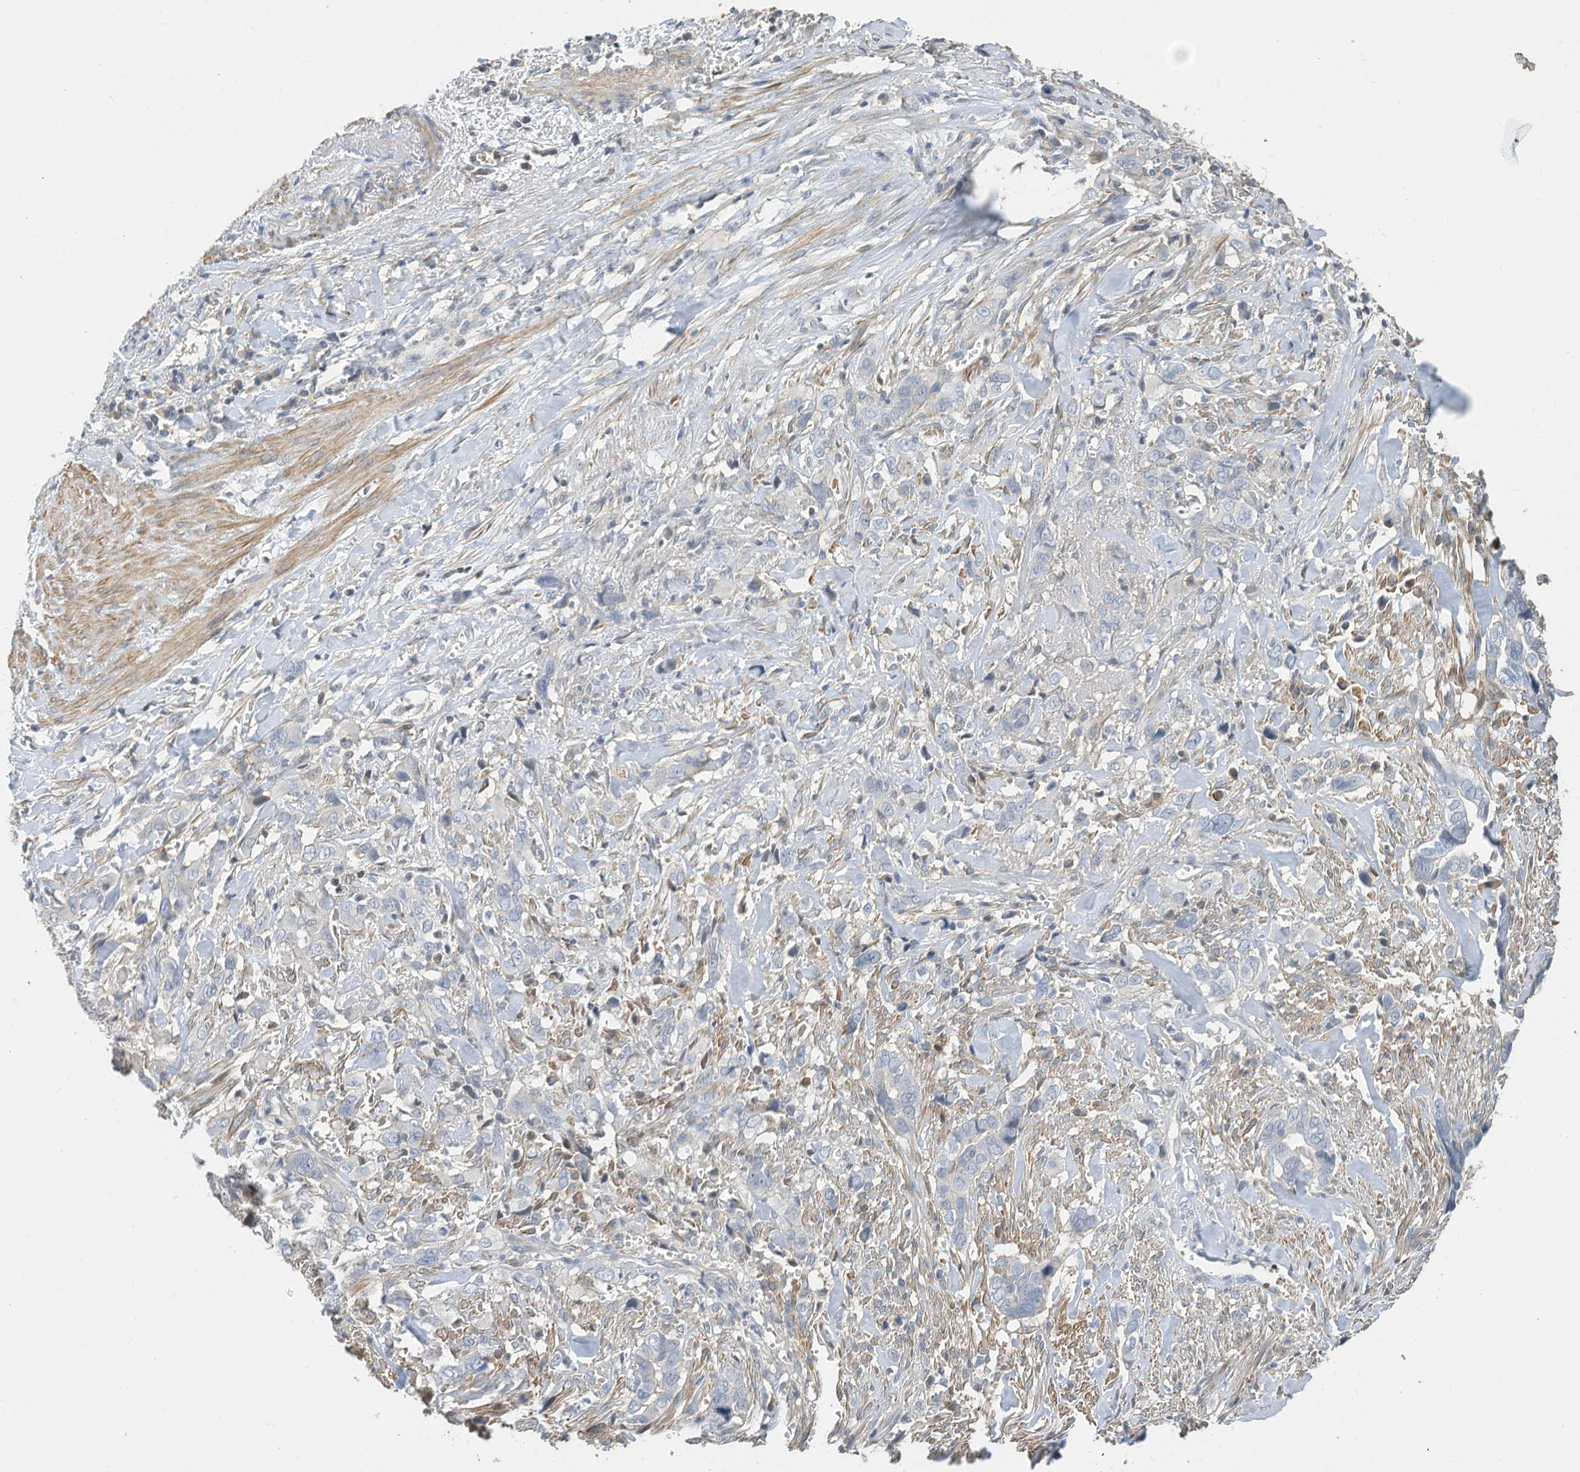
{"staining": {"intensity": "negative", "quantity": "none", "location": "none"}, "tissue": "liver cancer", "cell_type": "Tumor cells", "image_type": "cancer", "snomed": [{"axis": "morphology", "description": "Cholangiocarcinoma"}, {"axis": "topography", "description": "Liver"}], "caption": "Immunohistochemistry micrograph of human liver cholangiocarcinoma stained for a protein (brown), which shows no staining in tumor cells. The staining was performed using DAB to visualize the protein expression in brown, while the nuclei were stained in blue with hematoxylin (Magnification: 20x).", "gene": "SLFN14", "patient": {"sex": "female", "age": 79}}